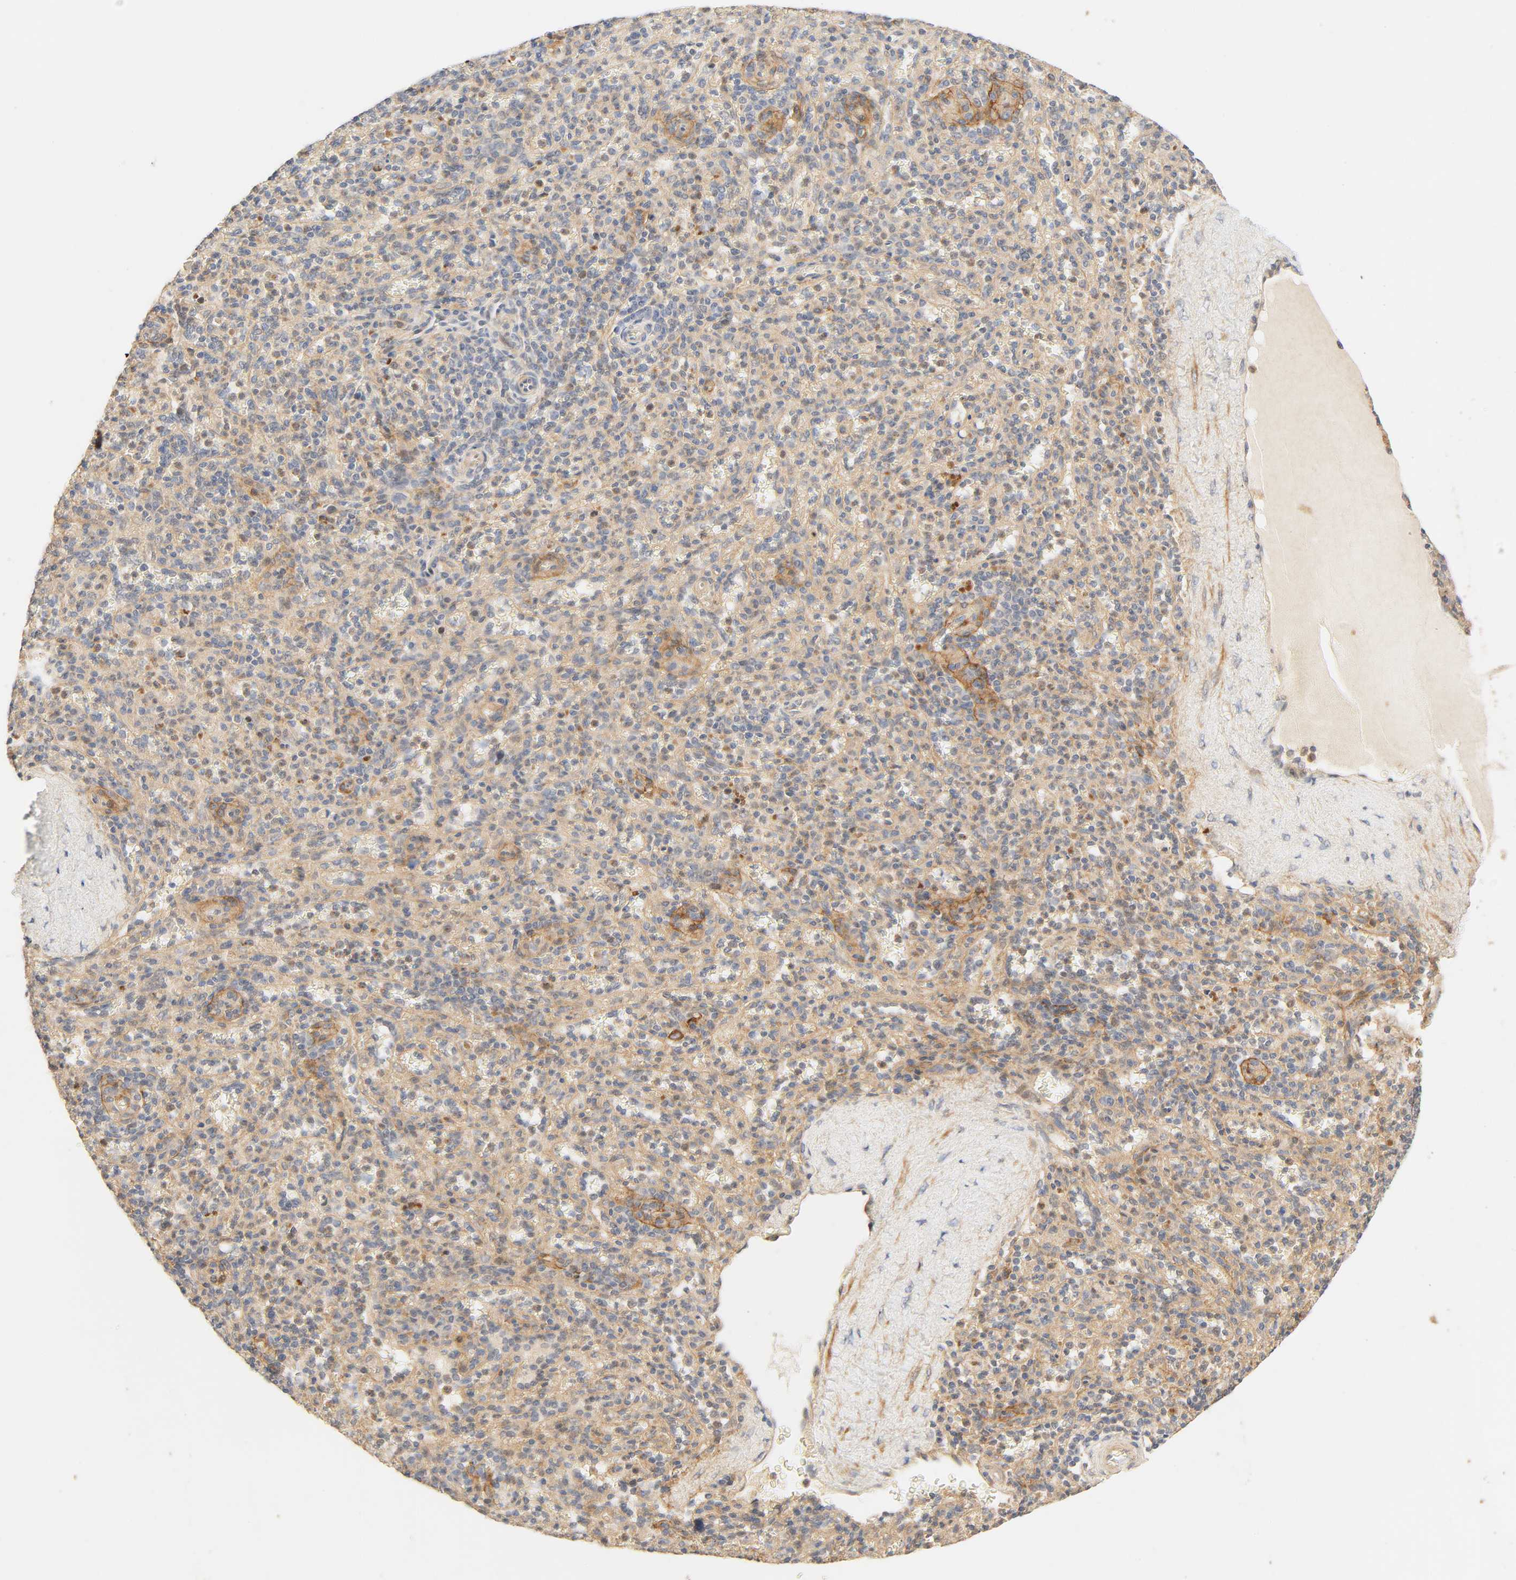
{"staining": {"intensity": "weak", "quantity": "25%-75%", "location": "cytoplasmic/membranous"}, "tissue": "spleen", "cell_type": "Cells in red pulp", "image_type": "normal", "snomed": [{"axis": "morphology", "description": "Normal tissue, NOS"}, {"axis": "topography", "description": "Spleen"}], "caption": "Immunohistochemistry (IHC) staining of benign spleen, which demonstrates low levels of weak cytoplasmic/membranous staining in approximately 25%-75% of cells in red pulp indicating weak cytoplasmic/membranous protein expression. The staining was performed using DAB (3,3'-diaminobenzidine) (brown) for protein detection and nuclei were counterstained in hematoxylin (blue).", "gene": "CACNA1G", "patient": {"sex": "male", "age": 36}}